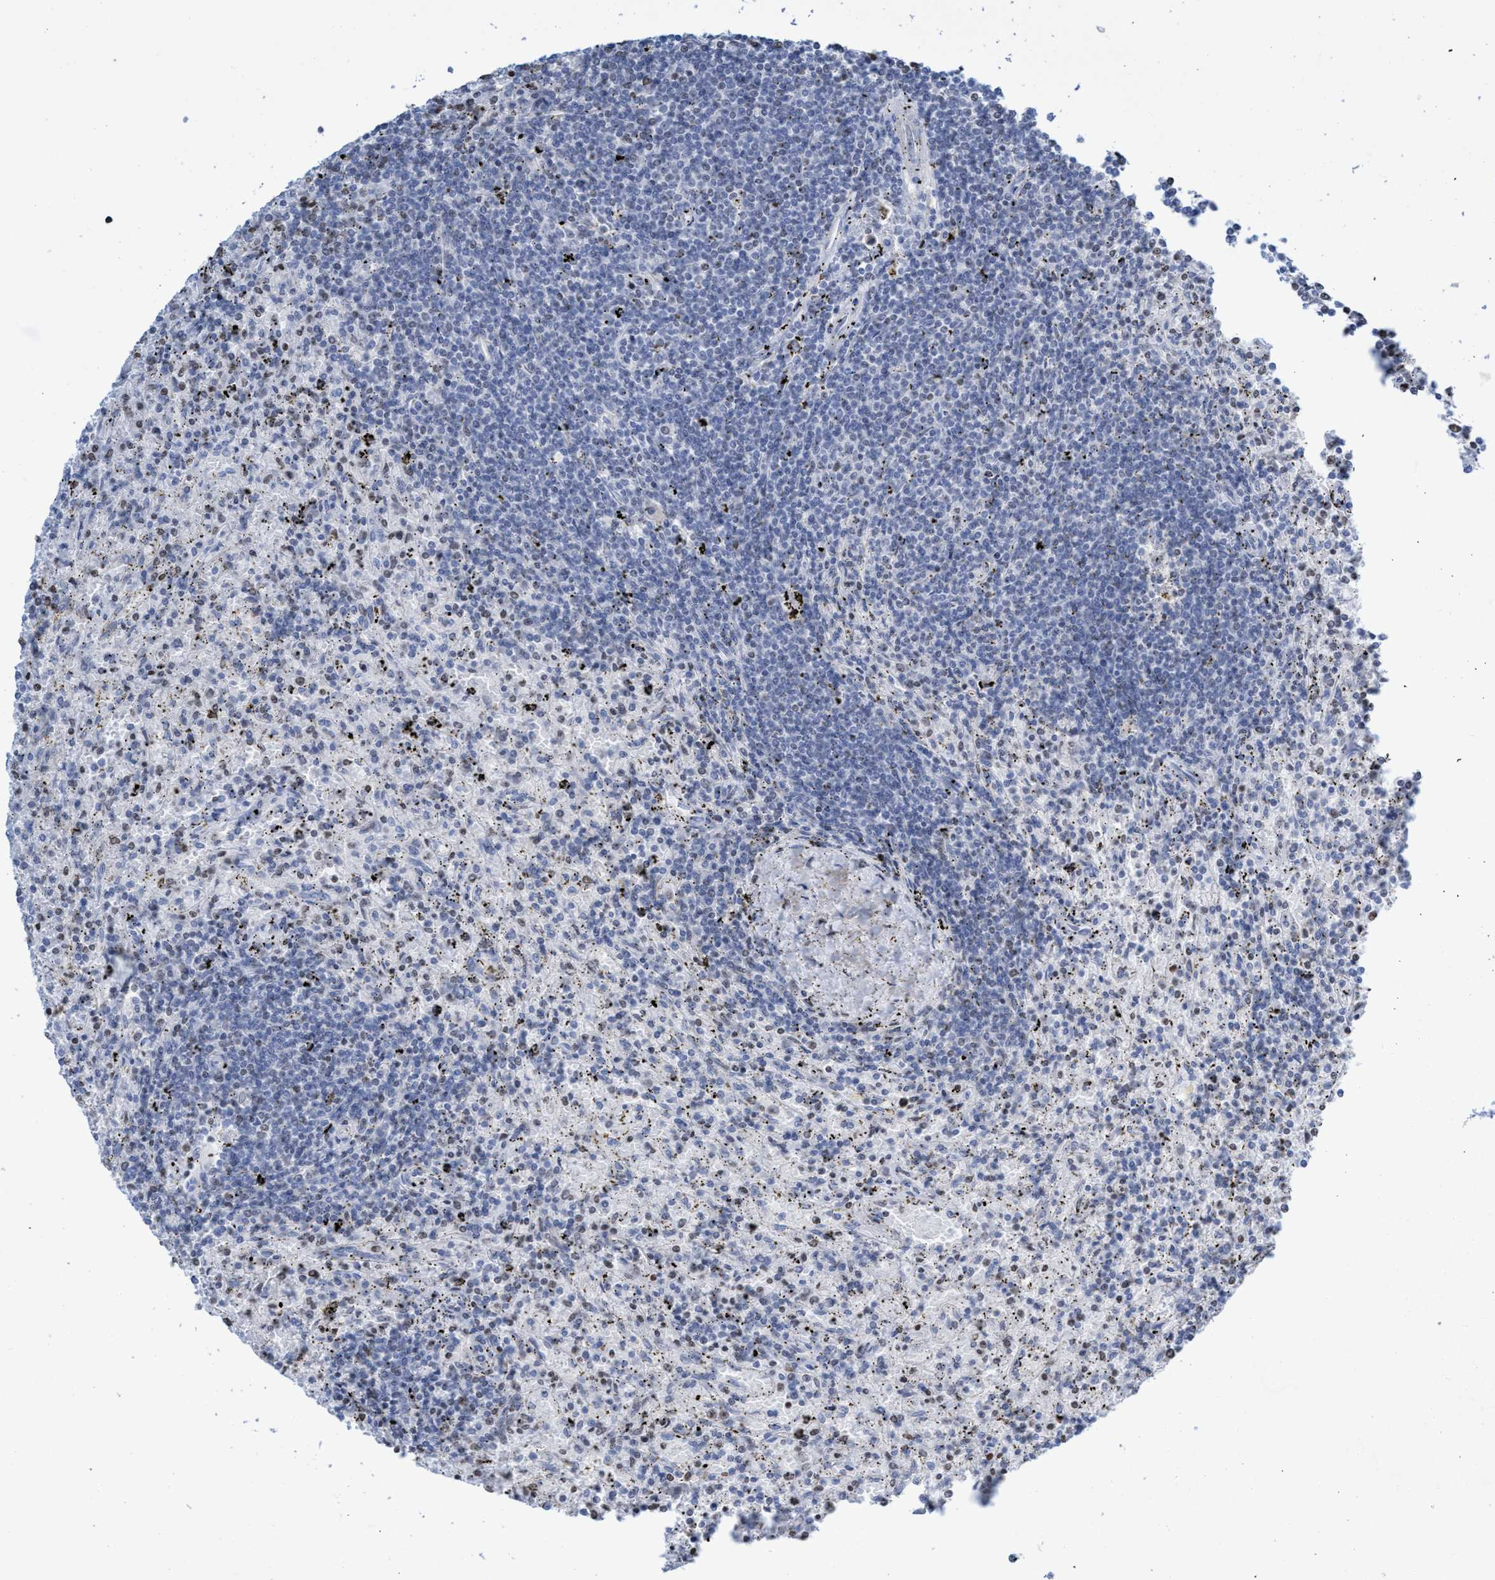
{"staining": {"intensity": "weak", "quantity": "<25%", "location": "nuclear"}, "tissue": "lymphoma", "cell_type": "Tumor cells", "image_type": "cancer", "snomed": [{"axis": "morphology", "description": "Malignant lymphoma, non-Hodgkin's type, Low grade"}, {"axis": "topography", "description": "Spleen"}], "caption": "An immunohistochemistry image of malignant lymphoma, non-Hodgkin's type (low-grade) is shown. There is no staining in tumor cells of malignant lymphoma, non-Hodgkin's type (low-grade).", "gene": "CBX2", "patient": {"sex": "male", "age": 76}}